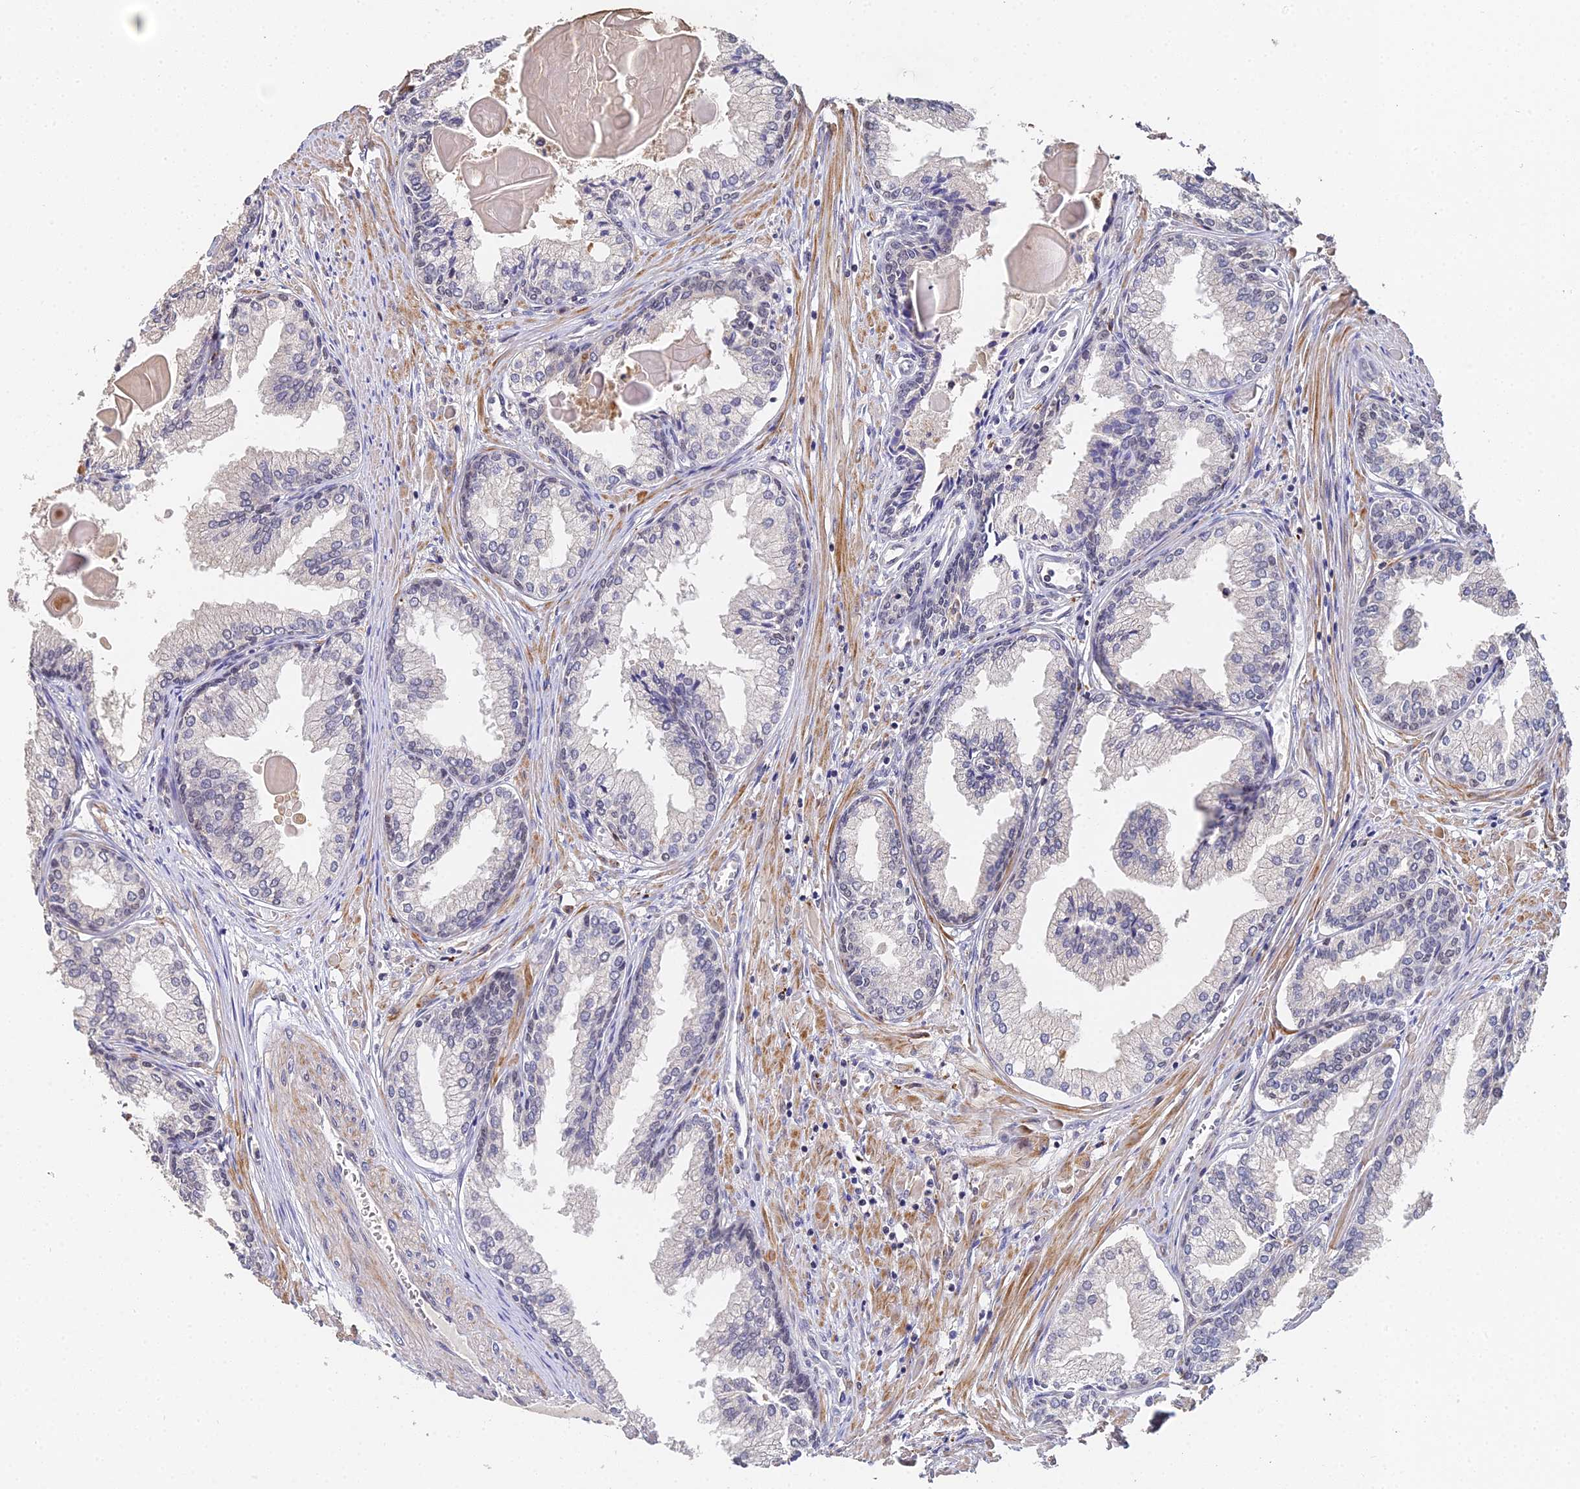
{"staining": {"intensity": "negative", "quantity": "none", "location": "none"}, "tissue": "prostate cancer", "cell_type": "Tumor cells", "image_type": "cancer", "snomed": [{"axis": "morphology", "description": "Adenocarcinoma, High grade"}, {"axis": "topography", "description": "Prostate"}], "caption": "The IHC histopathology image has no significant positivity in tumor cells of prostate cancer (adenocarcinoma (high-grade)) tissue. The staining was performed using DAB (3,3'-diaminobenzidine) to visualize the protein expression in brown, while the nuclei were stained in blue with hematoxylin (Magnification: 20x).", "gene": "LSM5", "patient": {"sex": "male", "age": 68}}